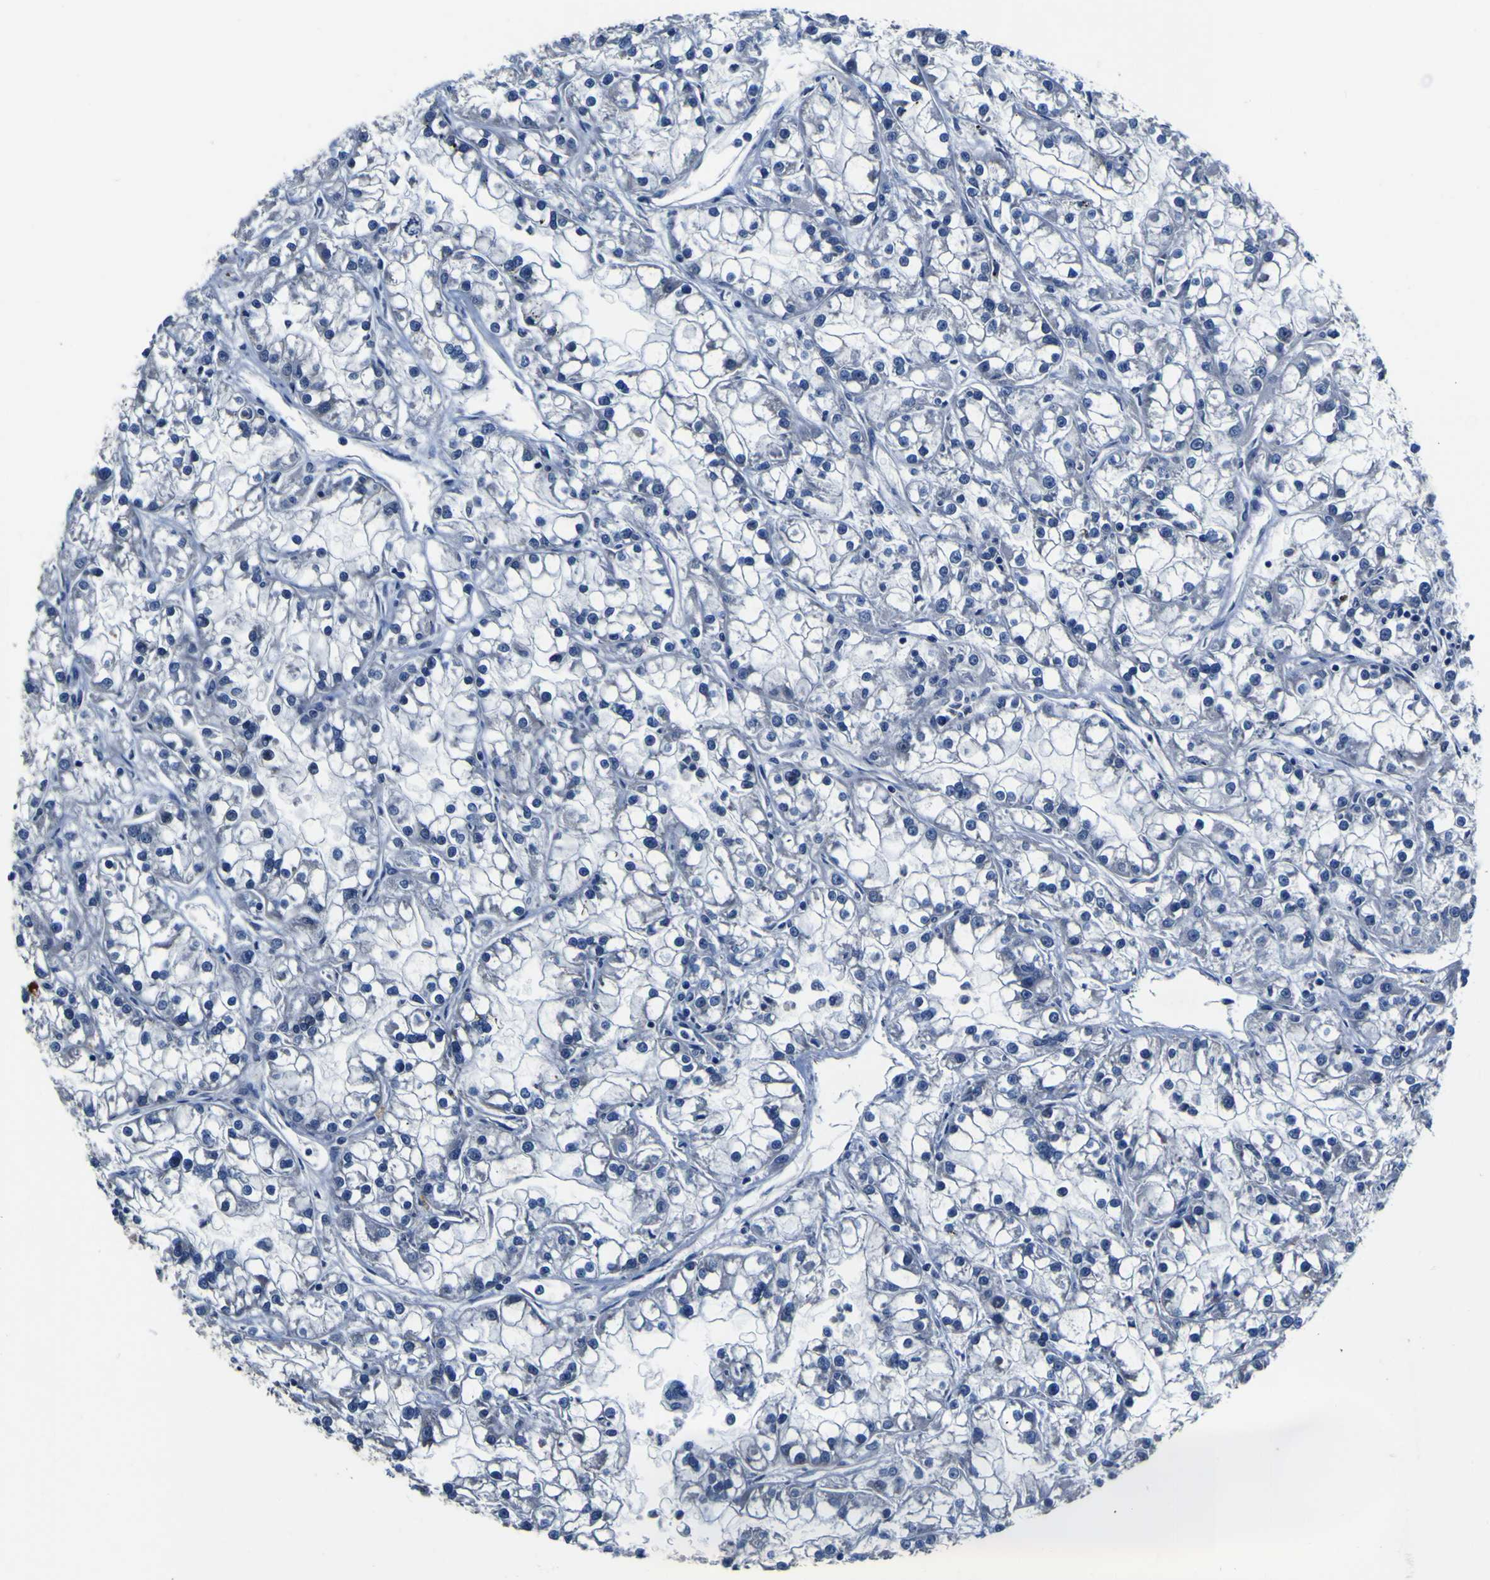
{"staining": {"intensity": "negative", "quantity": "none", "location": "none"}, "tissue": "renal cancer", "cell_type": "Tumor cells", "image_type": "cancer", "snomed": [{"axis": "morphology", "description": "Adenocarcinoma, NOS"}, {"axis": "topography", "description": "Kidney"}], "caption": "Renal adenocarcinoma was stained to show a protein in brown. There is no significant expression in tumor cells.", "gene": "AGAP3", "patient": {"sex": "female", "age": 52}}